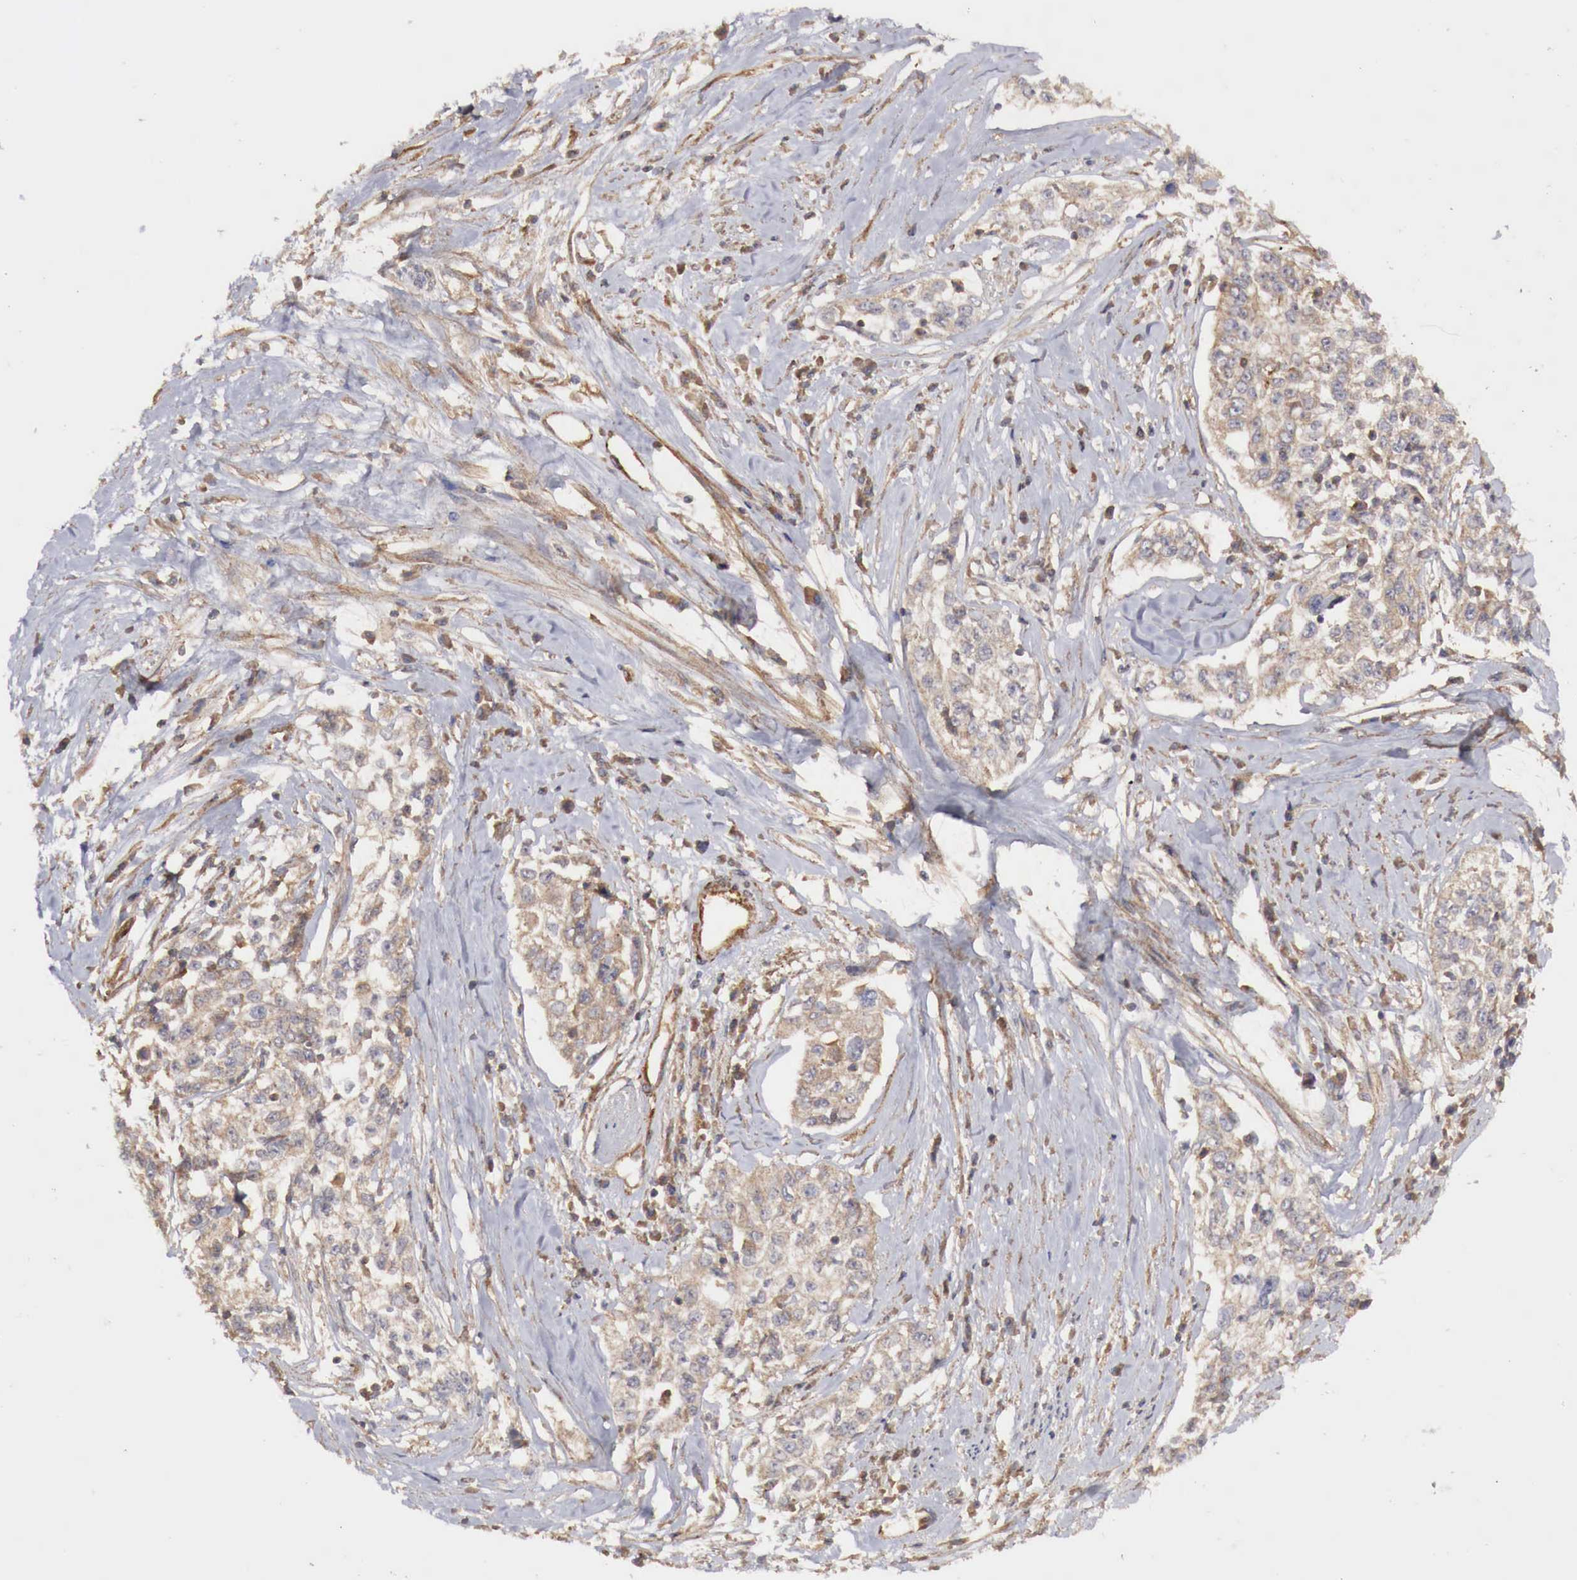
{"staining": {"intensity": "weak", "quantity": ">75%", "location": "cytoplasmic/membranous"}, "tissue": "cervical cancer", "cell_type": "Tumor cells", "image_type": "cancer", "snomed": [{"axis": "morphology", "description": "Squamous cell carcinoma, NOS"}, {"axis": "topography", "description": "Cervix"}], "caption": "Tumor cells reveal low levels of weak cytoplasmic/membranous staining in approximately >75% of cells in cervical cancer.", "gene": "ARMCX4", "patient": {"sex": "female", "age": 57}}